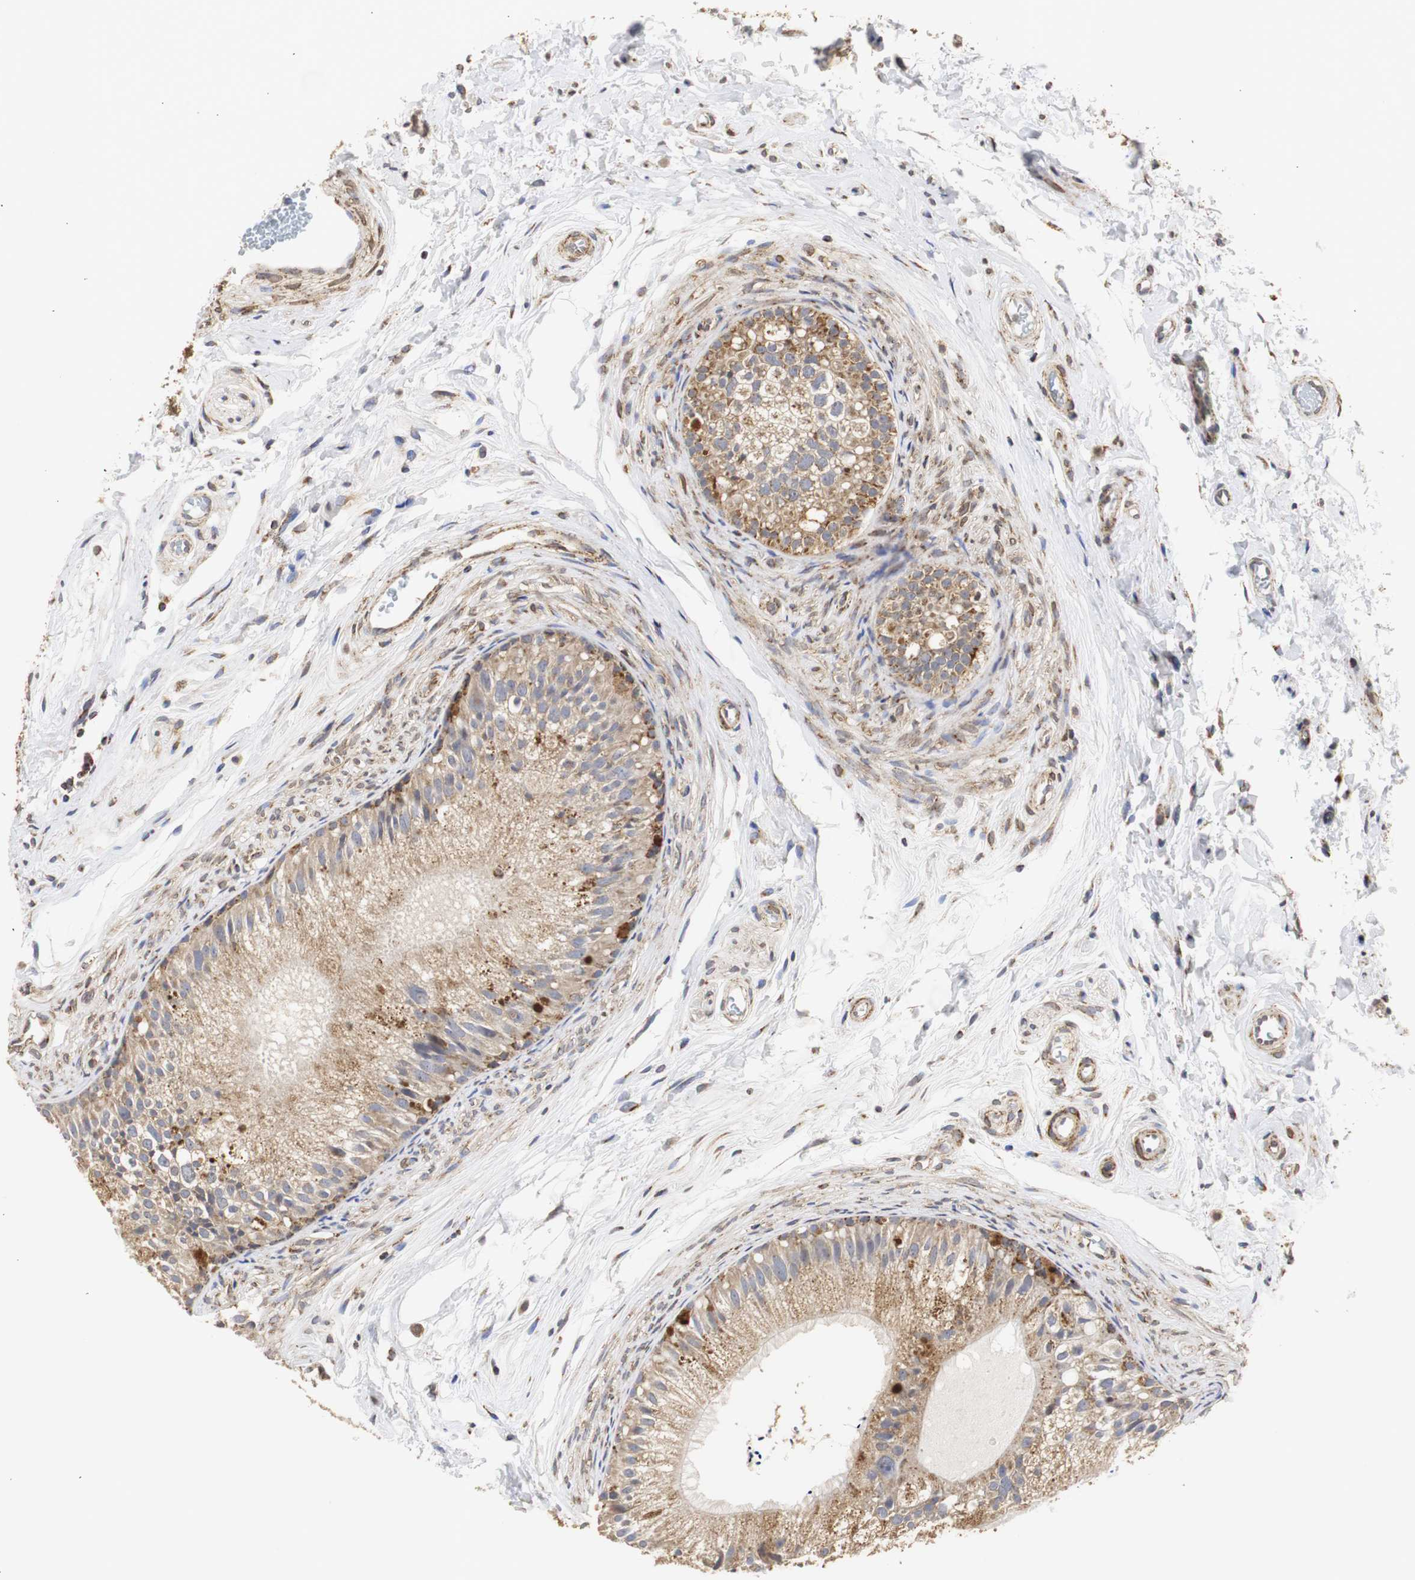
{"staining": {"intensity": "moderate", "quantity": ">75%", "location": "cytoplasmic/membranous"}, "tissue": "epididymis", "cell_type": "Glandular cells", "image_type": "normal", "snomed": [{"axis": "morphology", "description": "Normal tissue, NOS"}, {"axis": "topography", "description": "Epididymis"}], "caption": "A photomicrograph of human epididymis stained for a protein exhibits moderate cytoplasmic/membranous brown staining in glandular cells. (DAB IHC, brown staining for protein, blue staining for nuclei).", "gene": "HSD17B10", "patient": {"sex": "male", "age": 56}}